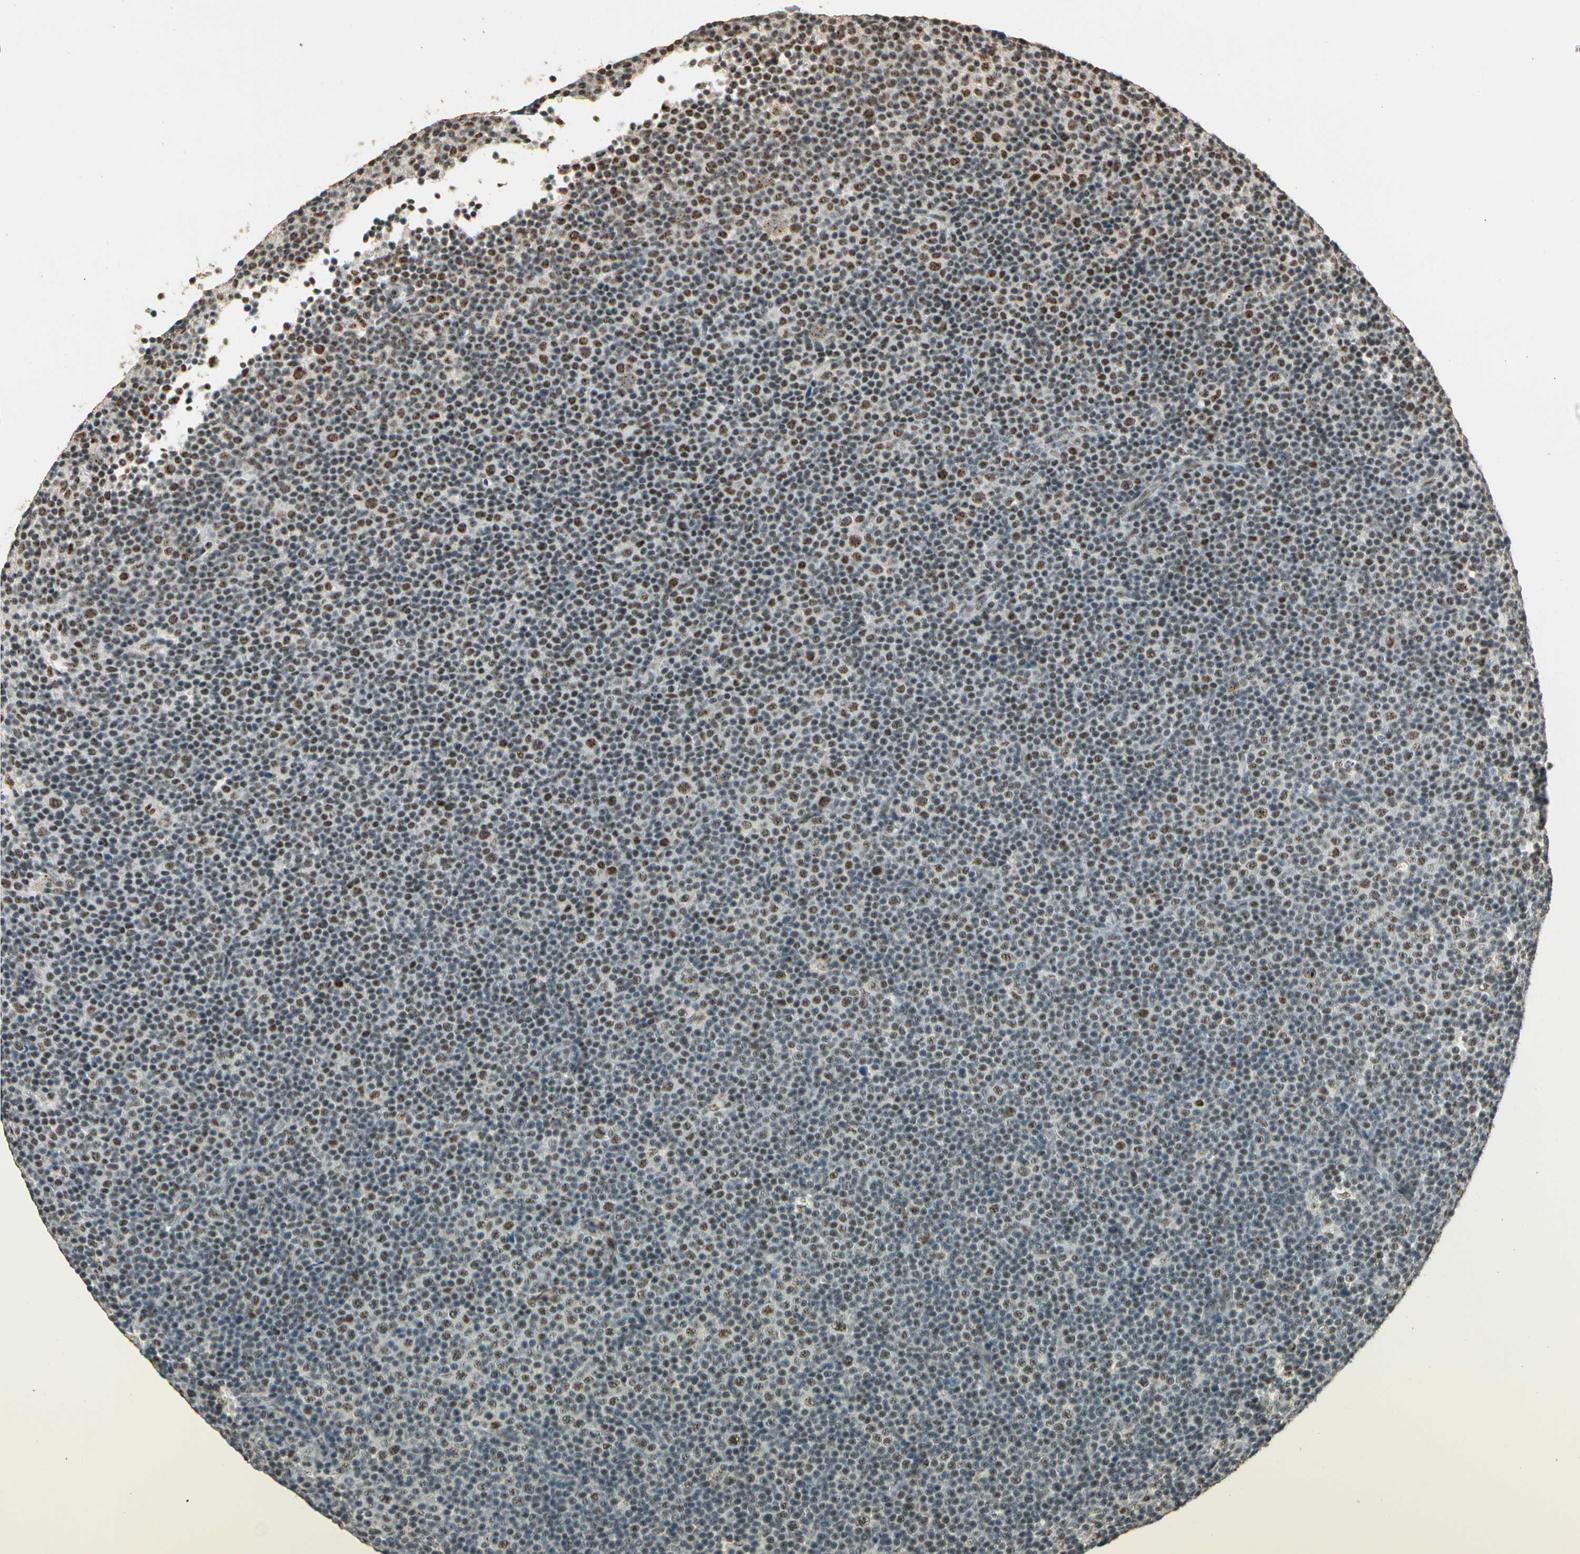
{"staining": {"intensity": "moderate", "quantity": "25%-75%", "location": "nuclear"}, "tissue": "lymphoma", "cell_type": "Tumor cells", "image_type": "cancer", "snomed": [{"axis": "morphology", "description": "Malignant lymphoma, non-Hodgkin's type, Low grade"}, {"axis": "topography", "description": "Lymph node"}], "caption": "Protein expression analysis of lymphoma exhibits moderate nuclear positivity in approximately 25%-75% of tumor cells.", "gene": "RBM25", "patient": {"sex": "female", "age": 67}}